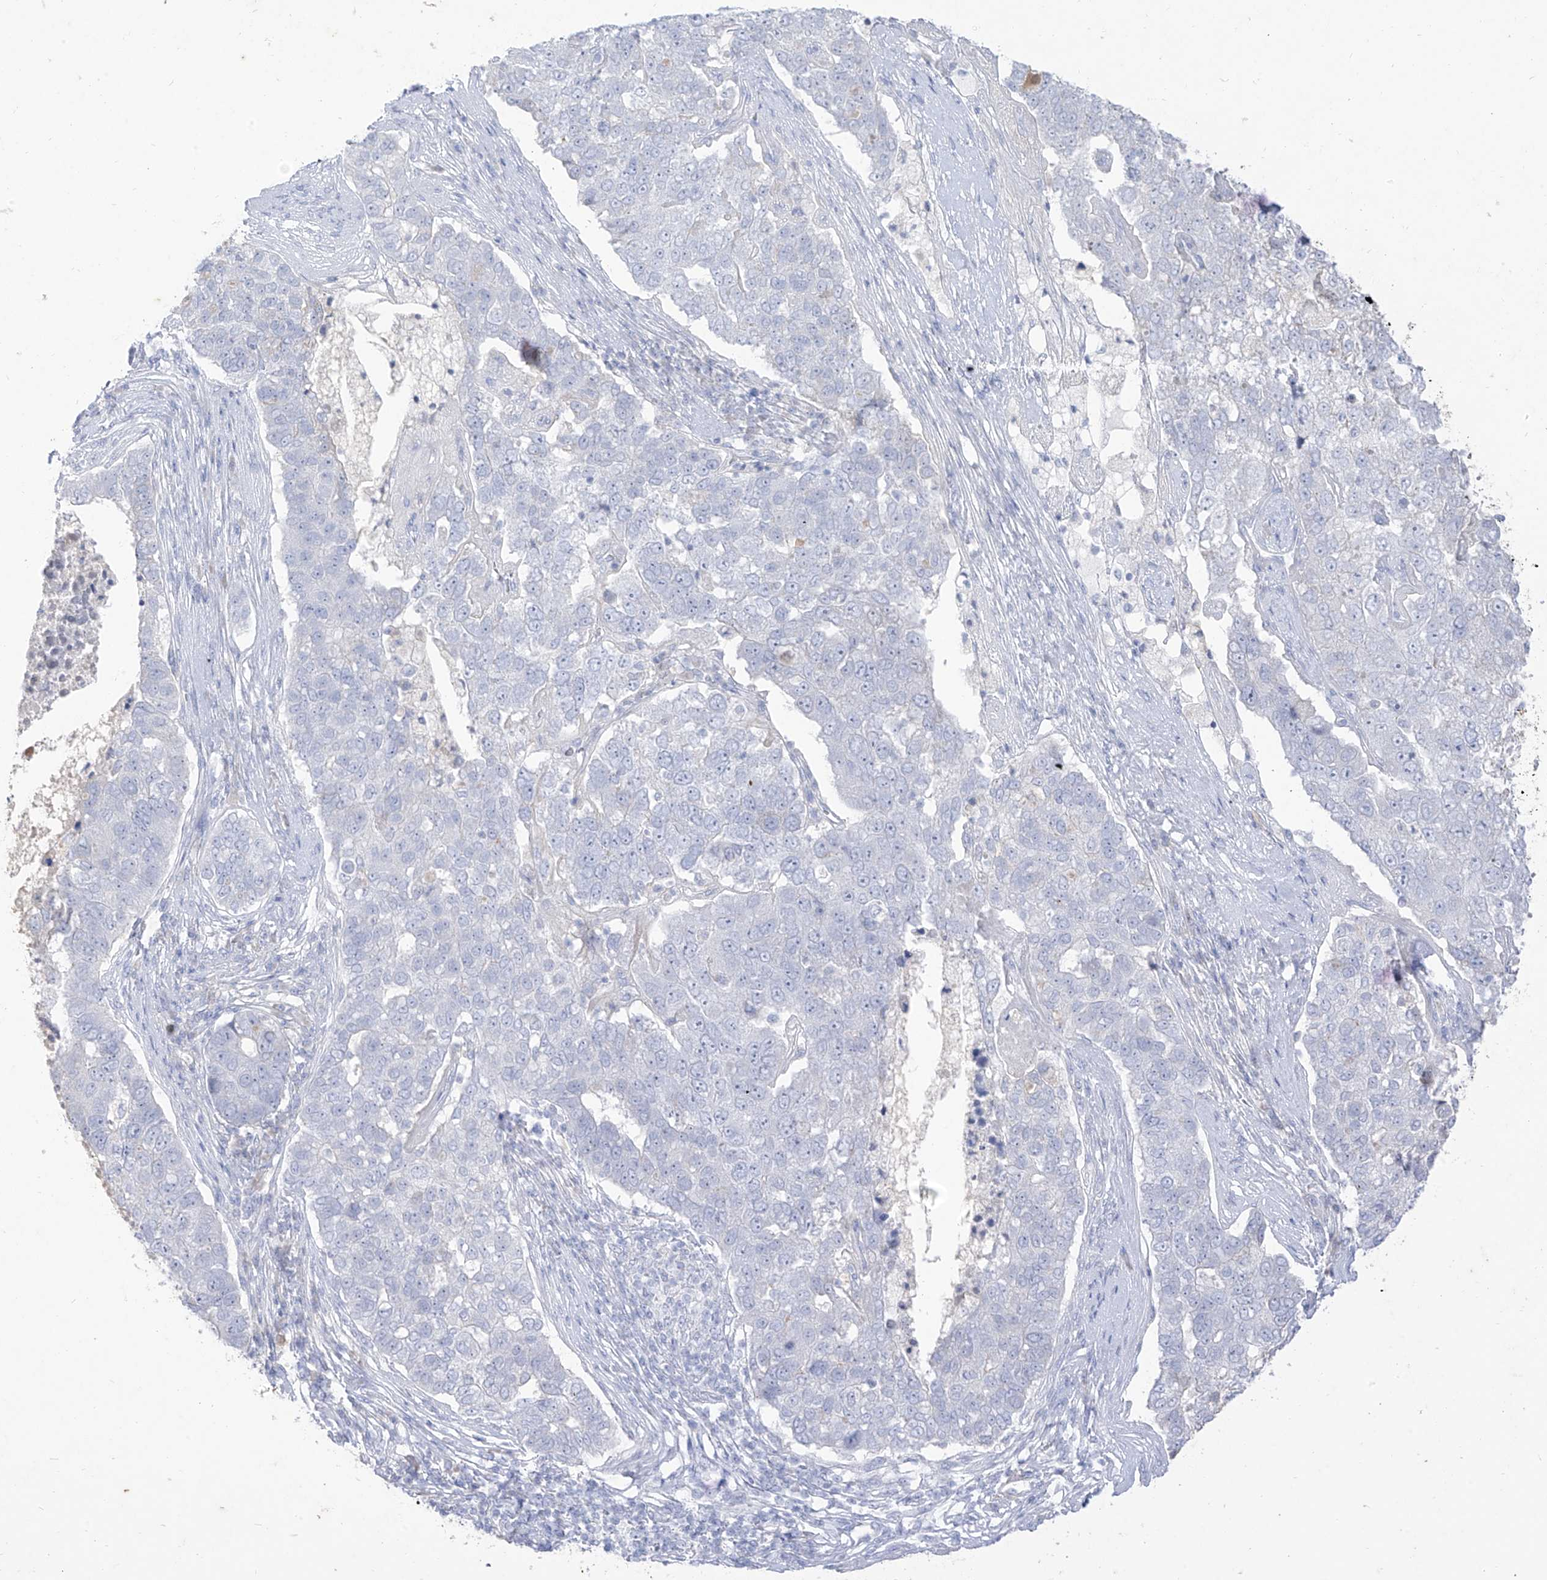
{"staining": {"intensity": "negative", "quantity": "none", "location": "none"}, "tissue": "pancreatic cancer", "cell_type": "Tumor cells", "image_type": "cancer", "snomed": [{"axis": "morphology", "description": "Adenocarcinoma, NOS"}, {"axis": "topography", "description": "Pancreas"}], "caption": "Tumor cells show no significant protein positivity in pancreatic cancer (adenocarcinoma).", "gene": "TGM4", "patient": {"sex": "female", "age": 61}}